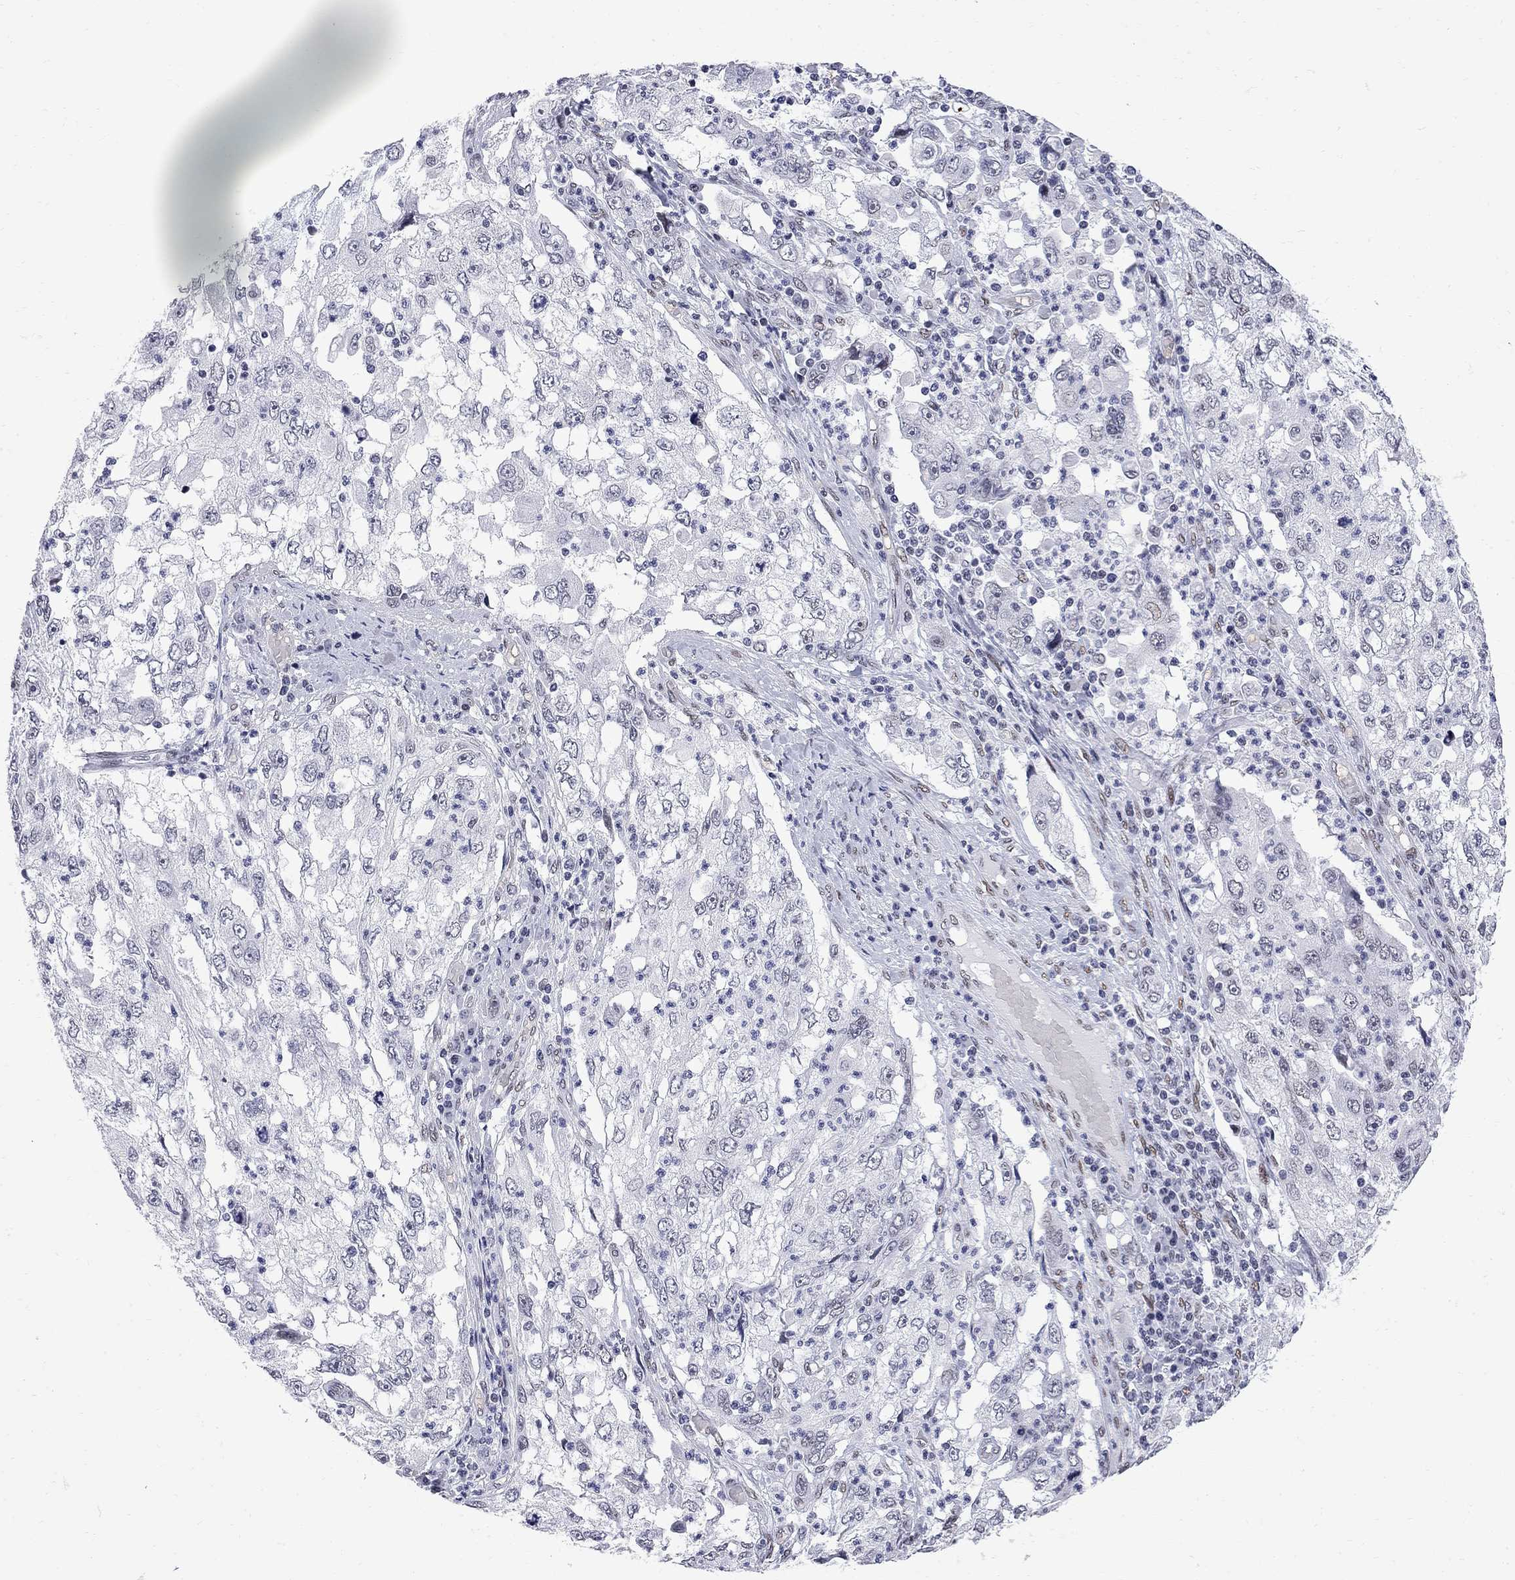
{"staining": {"intensity": "negative", "quantity": "none", "location": "none"}, "tissue": "cervical cancer", "cell_type": "Tumor cells", "image_type": "cancer", "snomed": [{"axis": "morphology", "description": "Squamous cell carcinoma, NOS"}, {"axis": "topography", "description": "Cervix"}], "caption": "Immunohistochemical staining of human cervical cancer shows no significant staining in tumor cells. (Brightfield microscopy of DAB (3,3'-diaminobenzidine) IHC at high magnification).", "gene": "ZBTB47", "patient": {"sex": "female", "age": 36}}